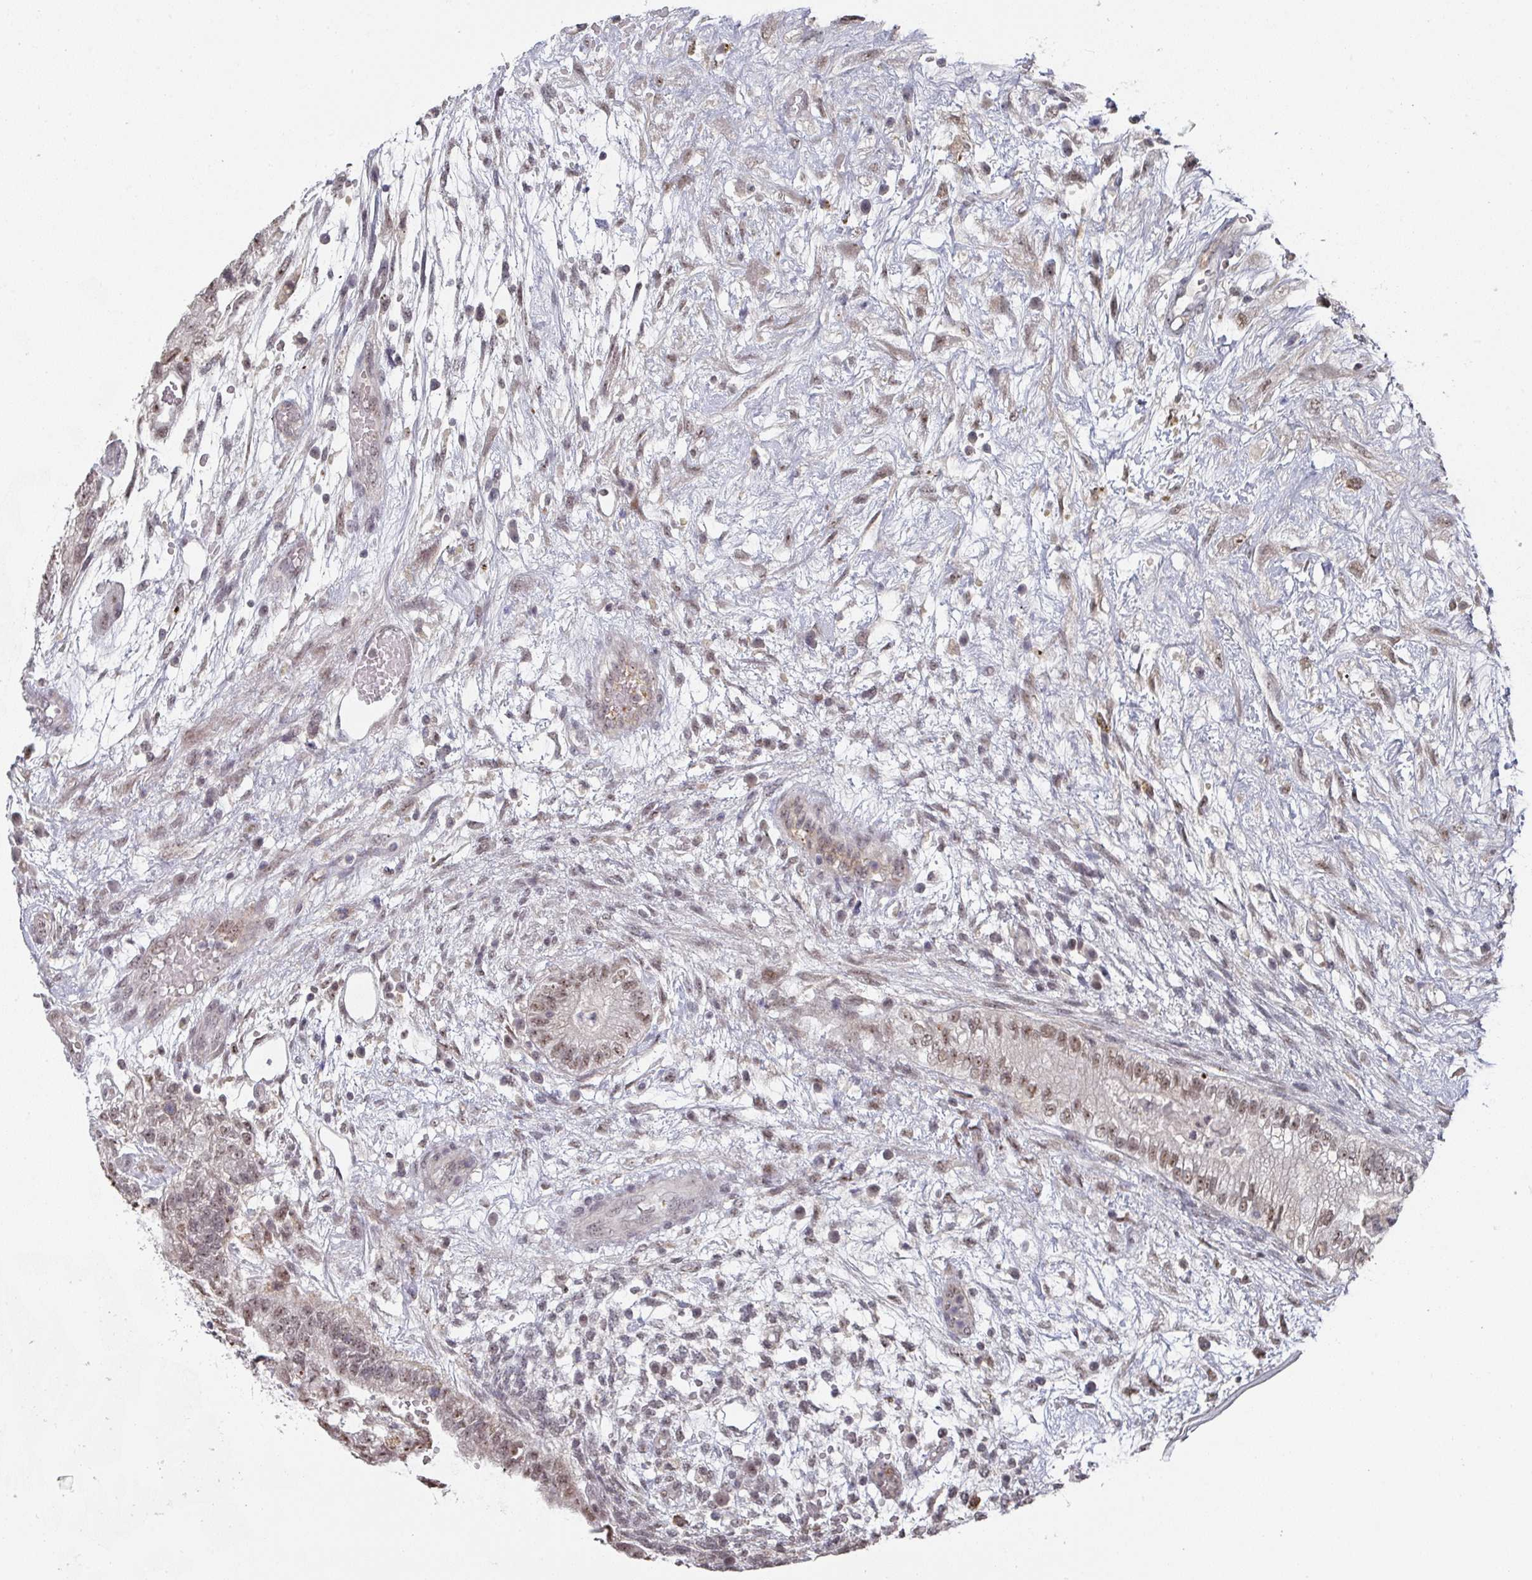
{"staining": {"intensity": "weak", "quantity": ">75%", "location": "nuclear"}, "tissue": "testis cancer", "cell_type": "Tumor cells", "image_type": "cancer", "snomed": [{"axis": "morphology", "description": "Normal tissue, NOS"}, {"axis": "morphology", "description": "Carcinoma, Embryonal, NOS"}, {"axis": "topography", "description": "Testis"}], "caption": "Human testis embryonal carcinoma stained with a protein marker displays weak staining in tumor cells.", "gene": "ZNF654", "patient": {"sex": "male", "age": 32}}